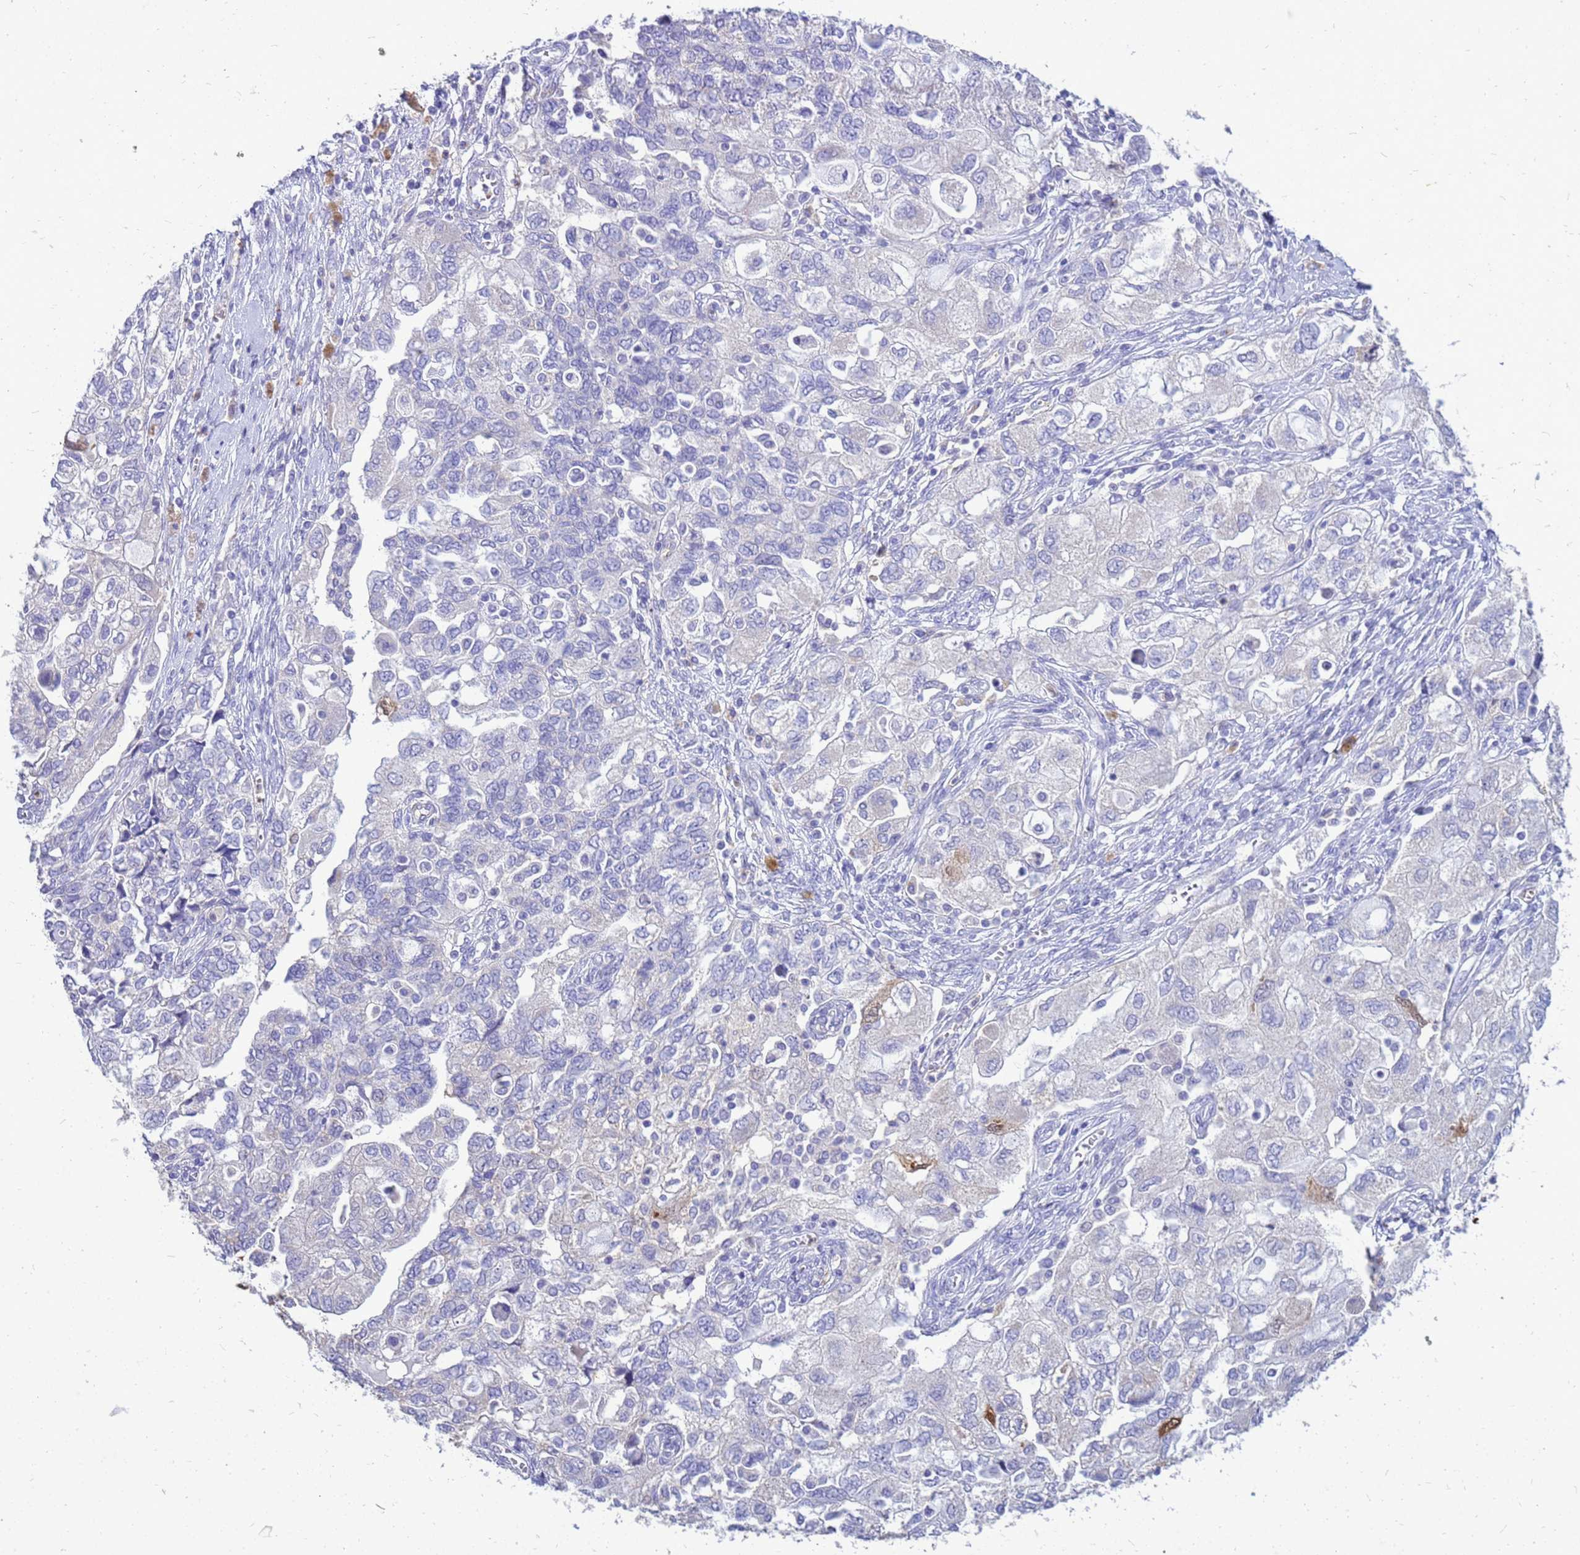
{"staining": {"intensity": "negative", "quantity": "none", "location": "none"}, "tissue": "ovarian cancer", "cell_type": "Tumor cells", "image_type": "cancer", "snomed": [{"axis": "morphology", "description": "Carcinoma, NOS"}, {"axis": "morphology", "description": "Cystadenocarcinoma, serous, NOS"}, {"axis": "topography", "description": "Ovary"}], "caption": "Immunohistochemistry (IHC) histopathology image of neoplastic tissue: ovarian carcinoma stained with DAB shows no significant protein expression in tumor cells.", "gene": "AKR1C1", "patient": {"sex": "female", "age": 69}}